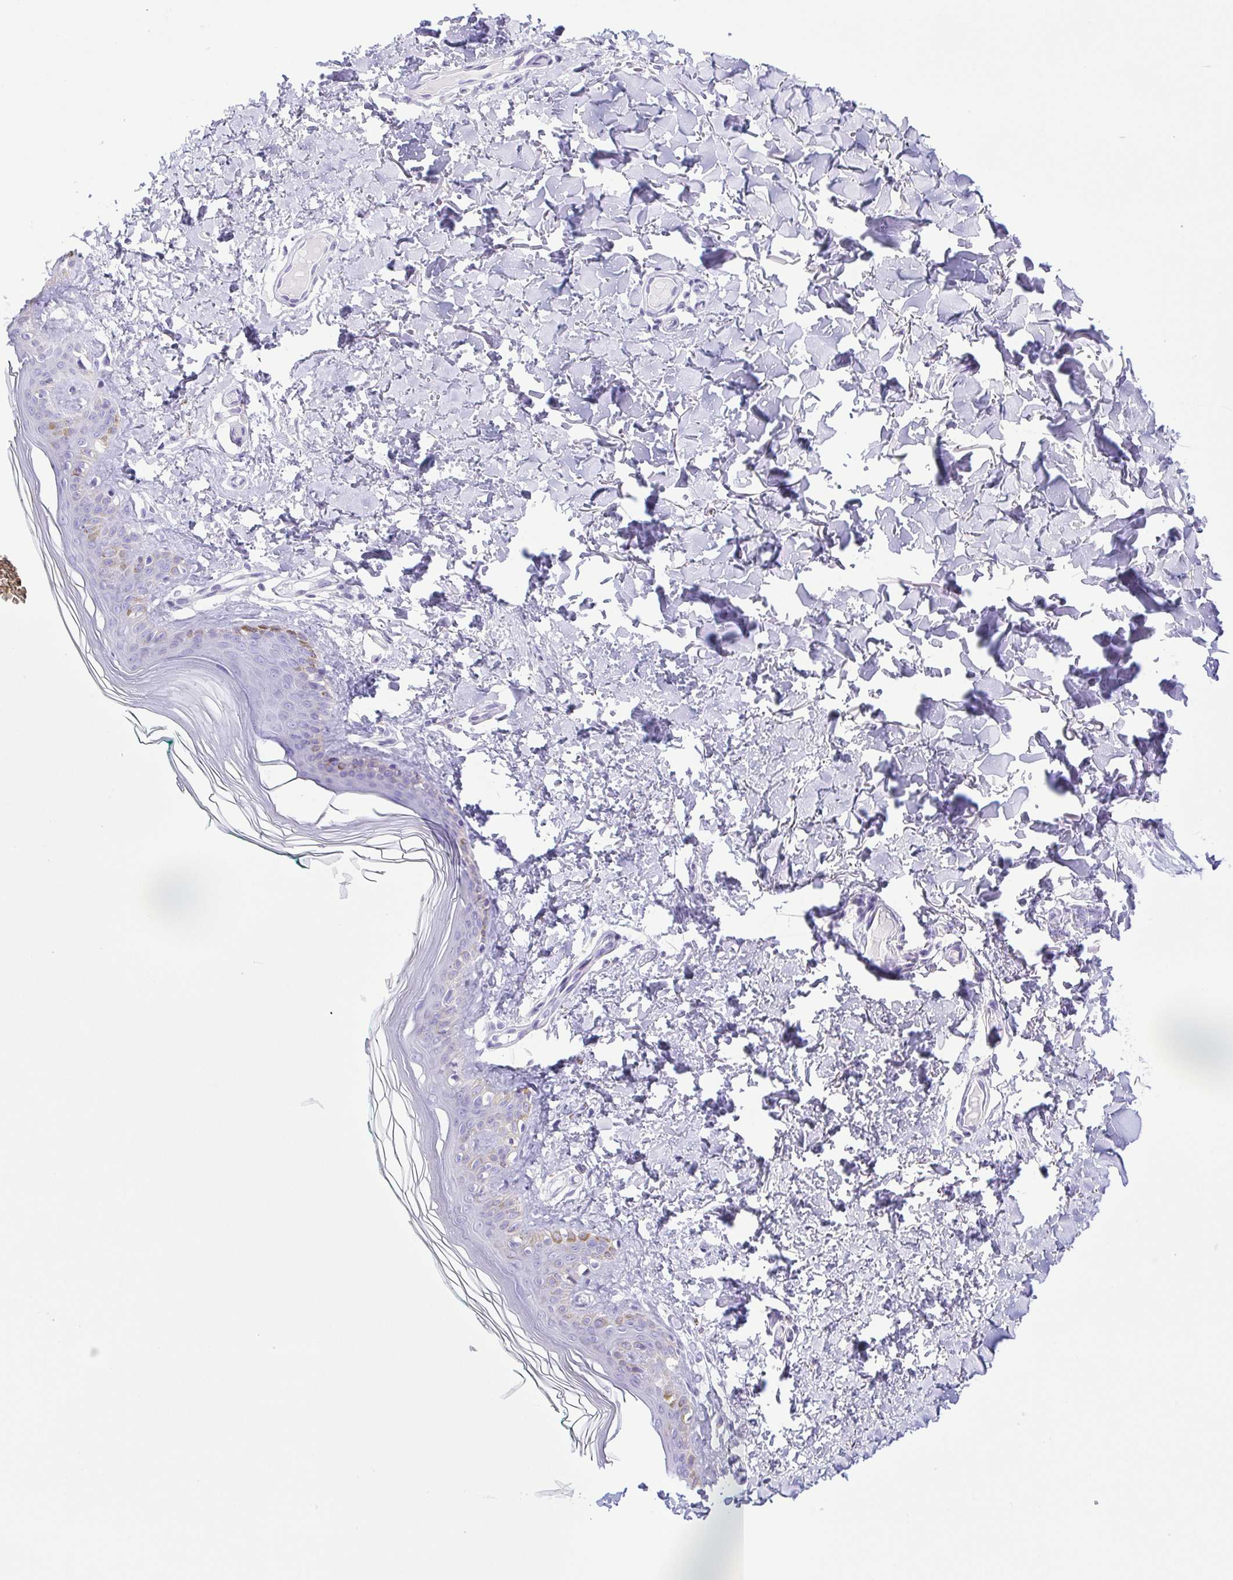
{"staining": {"intensity": "negative", "quantity": "none", "location": "none"}, "tissue": "skin", "cell_type": "Fibroblasts", "image_type": "normal", "snomed": [{"axis": "morphology", "description": "Normal tissue, NOS"}, {"axis": "topography", "description": "Skin"}, {"axis": "topography", "description": "Peripheral nerve tissue"}], "caption": "This is an immunohistochemistry (IHC) histopathology image of unremarkable skin. There is no expression in fibroblasts.", "gene": "SYNPR", "patient": {"sex": "female", "age": 45}}